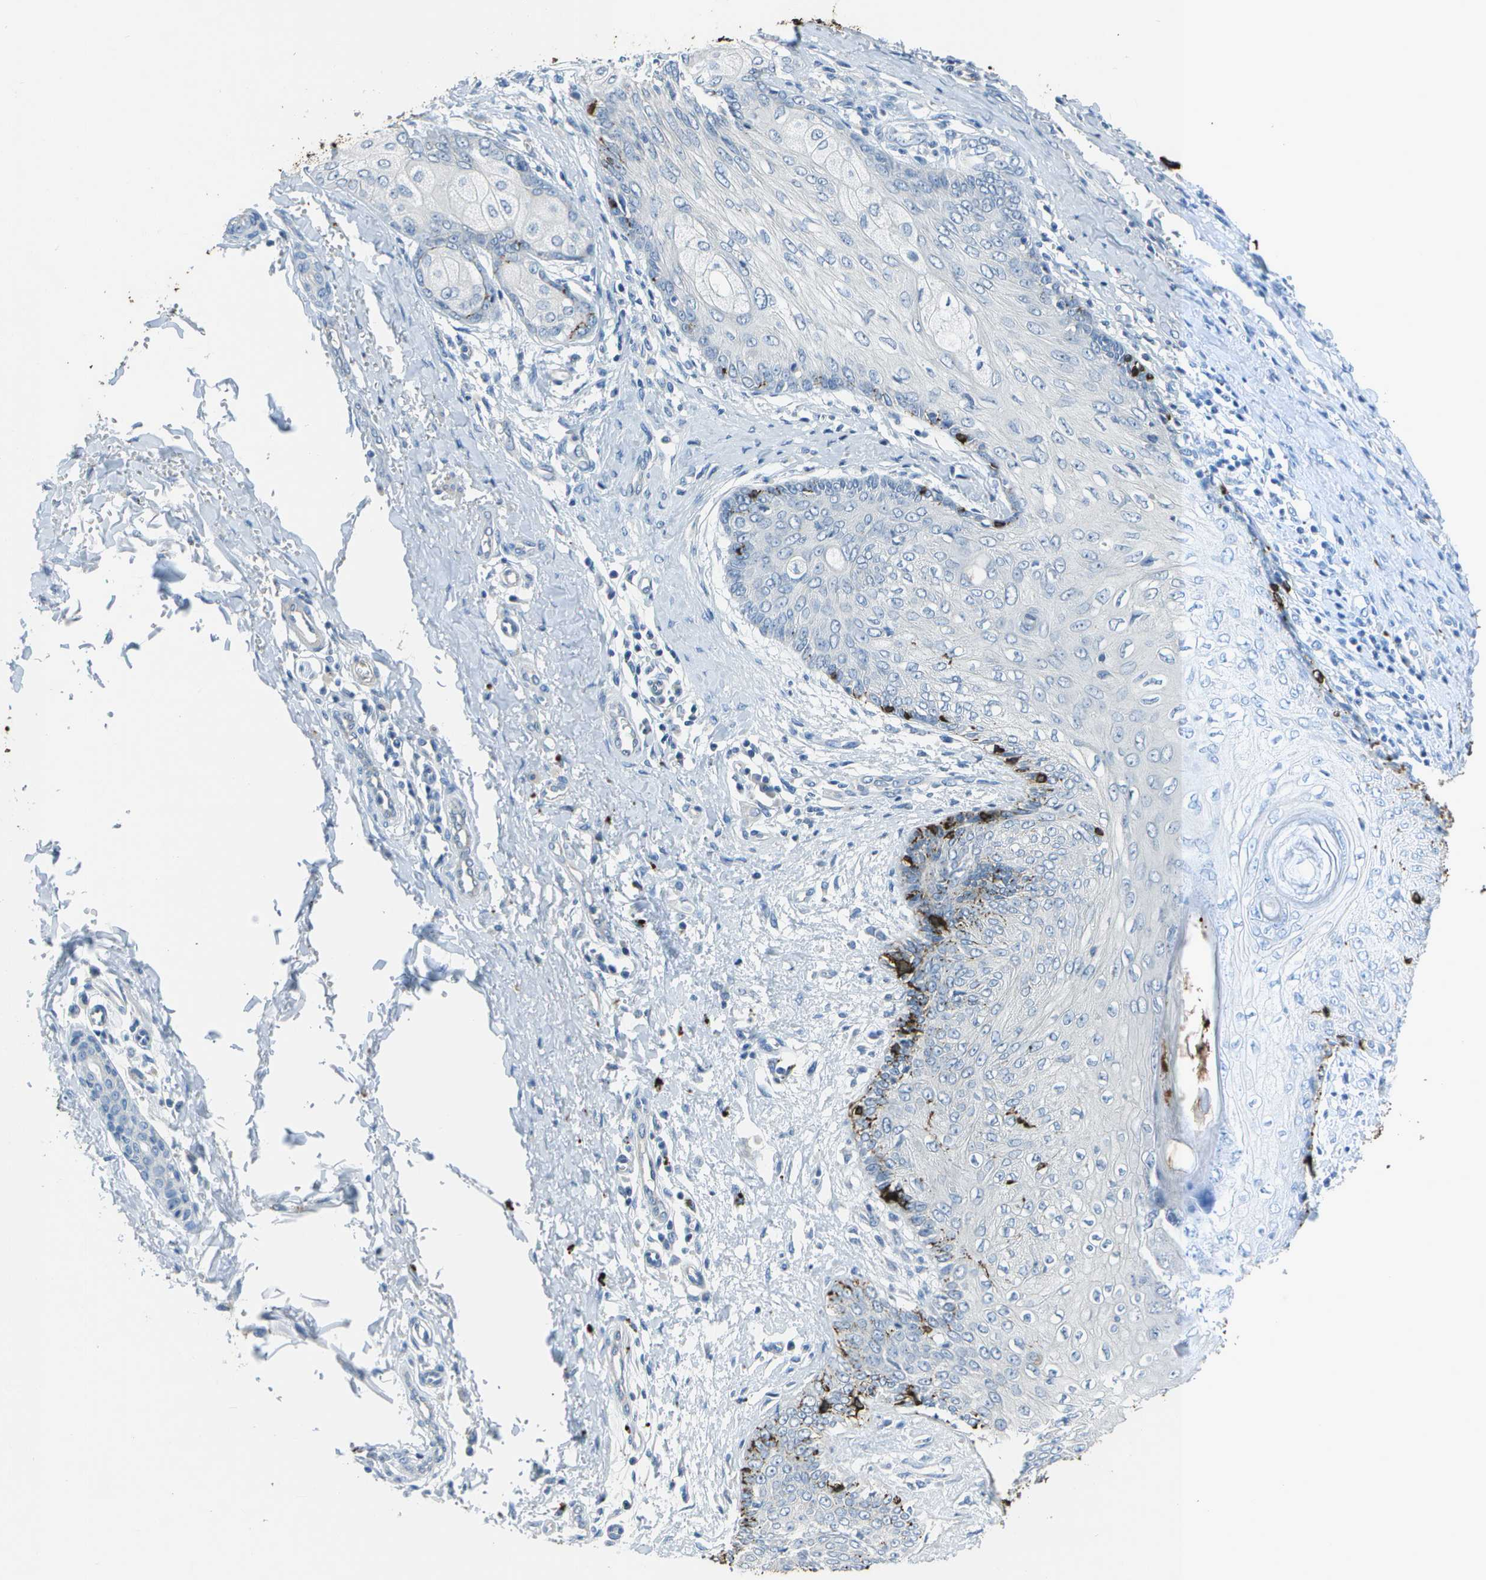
{"staining": {"intensity": "negative", "quantity": "none", "location": "none"}, "tissue": "skin cancer", "cell_type": "Tumor cells", "image_type": "cancer", "snomed": [{"axis": "morphology", "description": "Basal cell carcinoma"}, {"axis": "topography", "description": "Skin"}], "caption": "Micrograph shows no protein positivity in tumor cells of skin cancer tissue.", "gene": "DCT", "patient": {"sex": "female", "age": 64}}